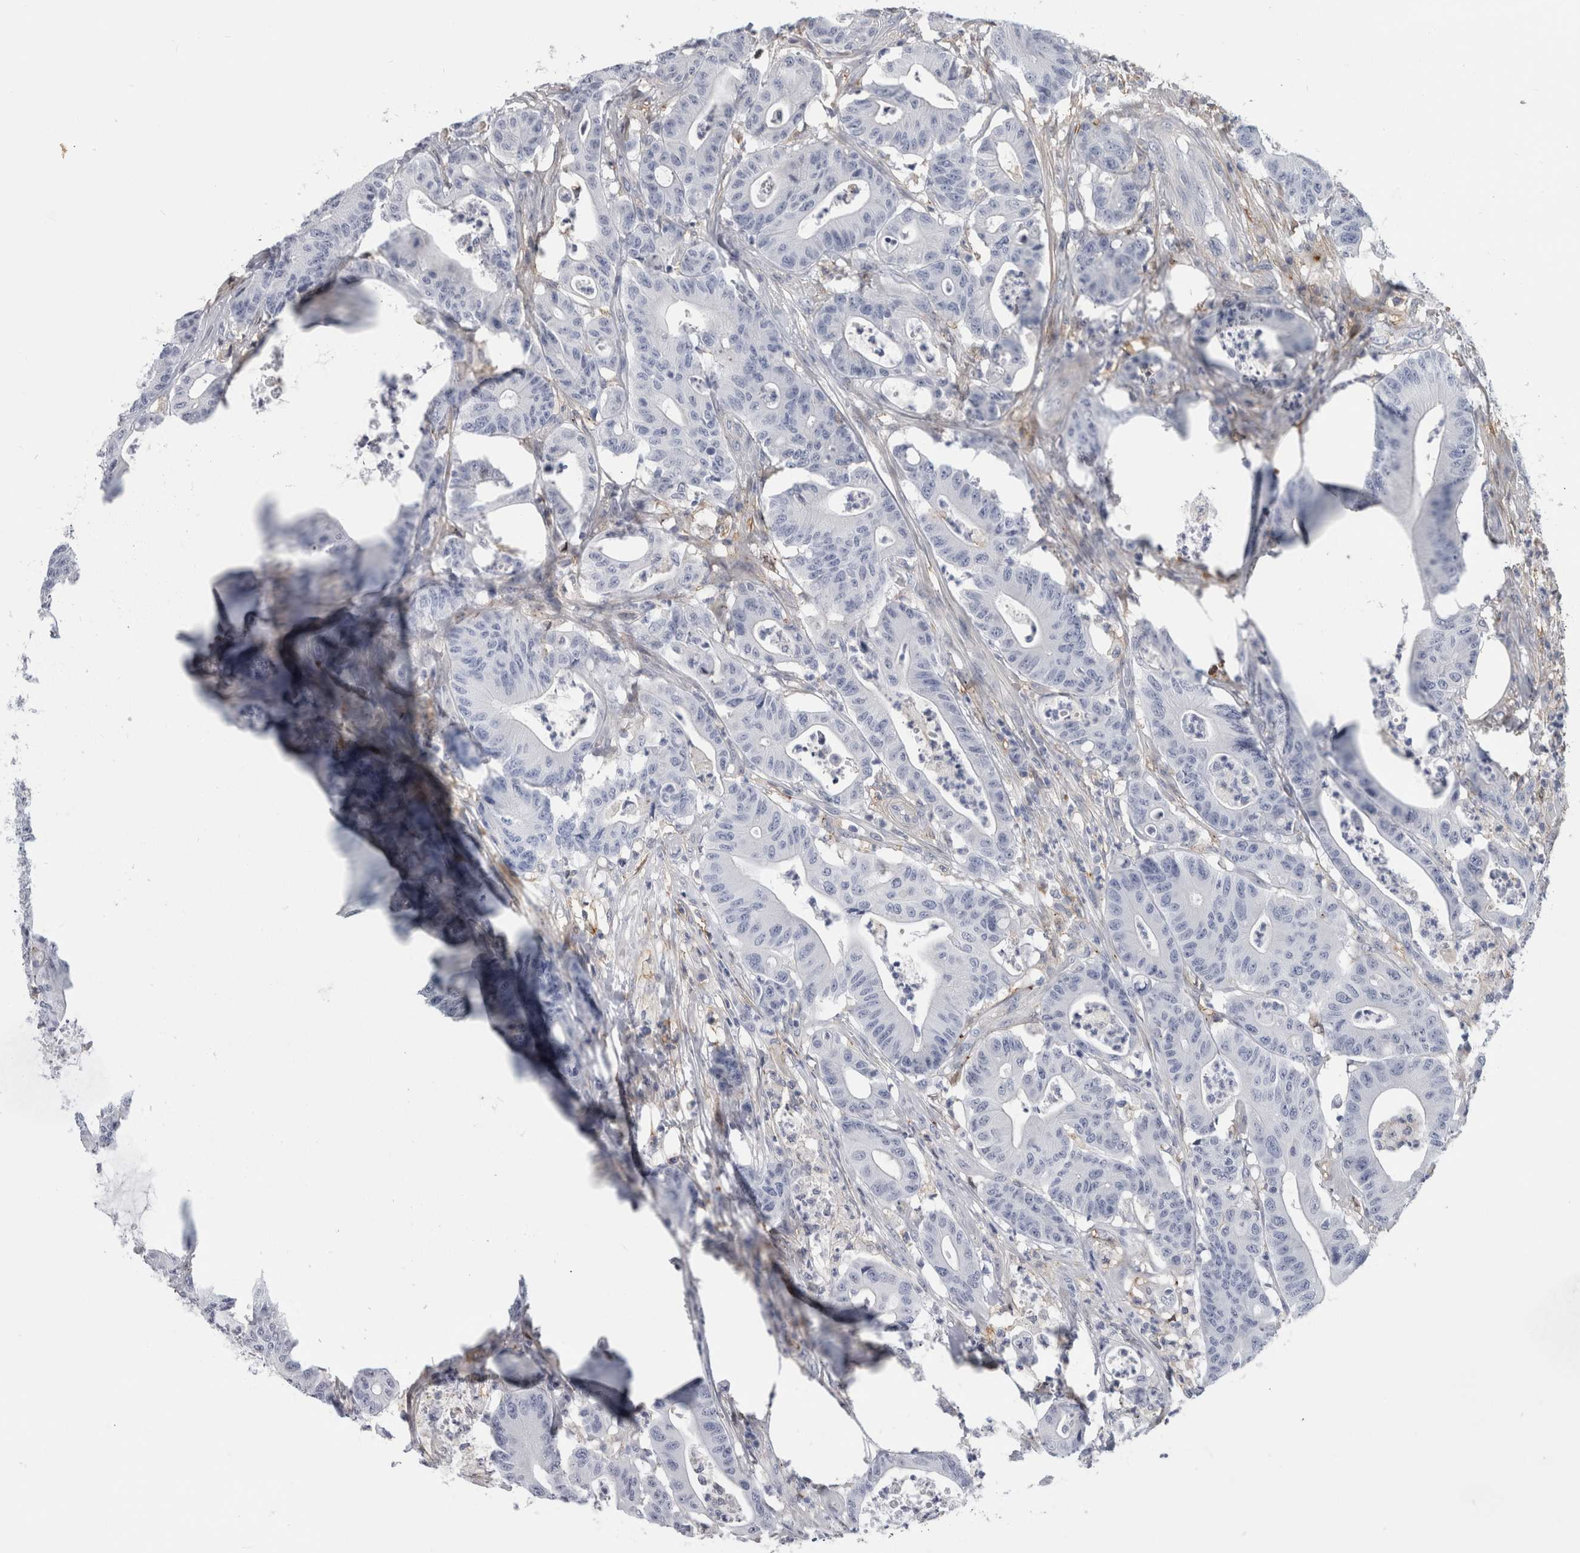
{"staining": {"intensity": "negative", "quantity": "none", "location": "none"}, "tissue": "colorectal cancer", "cell_type": "Tumor cells", "image_type": "cancer", "snomed": [{"axis": "morphology", "description": "Adenocarcinoma, NOS"}, {"axis": "topography", "description": "Colon"}], "caption": "High power microscopy image of an immunohistochemistry (IHC) photomicrograph of colorectal adenocarcinoma, revealing no significant expression in tumor cells.", "gene": "DNAJC24", "patient": {"sex": "female", "age": 84}}